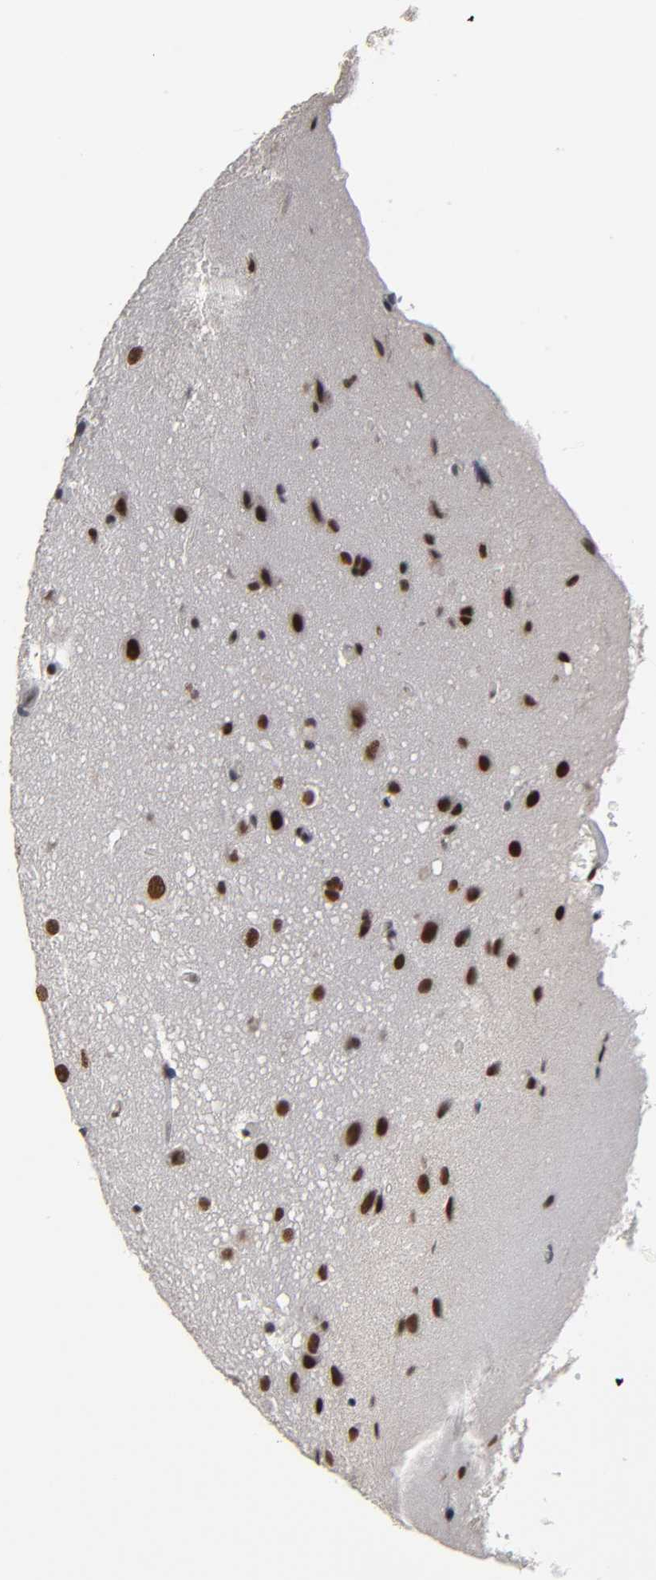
{"staining": {"intensity": "strong", "quantity": ">75%", "location": "nuclear"}, "tissue": "glioma", "cell_type": "Tumor cells", "image_type": "cancer", "snomed": [{"axis": "morphology", "description": "Glioma, malignant, Low grade"}, {"axis": "topography", "description": "Cerebral cortex"}], "caption": "A brown stain labels strong nuclear positivity of a protein in glioma tumor cells. (DAB (3,3'-diaminobenzidine) = brown stain, brightfield microscopy at high magnification).", "gene": "TRIM33", "patient": {"sex": "female", "age": 47}}